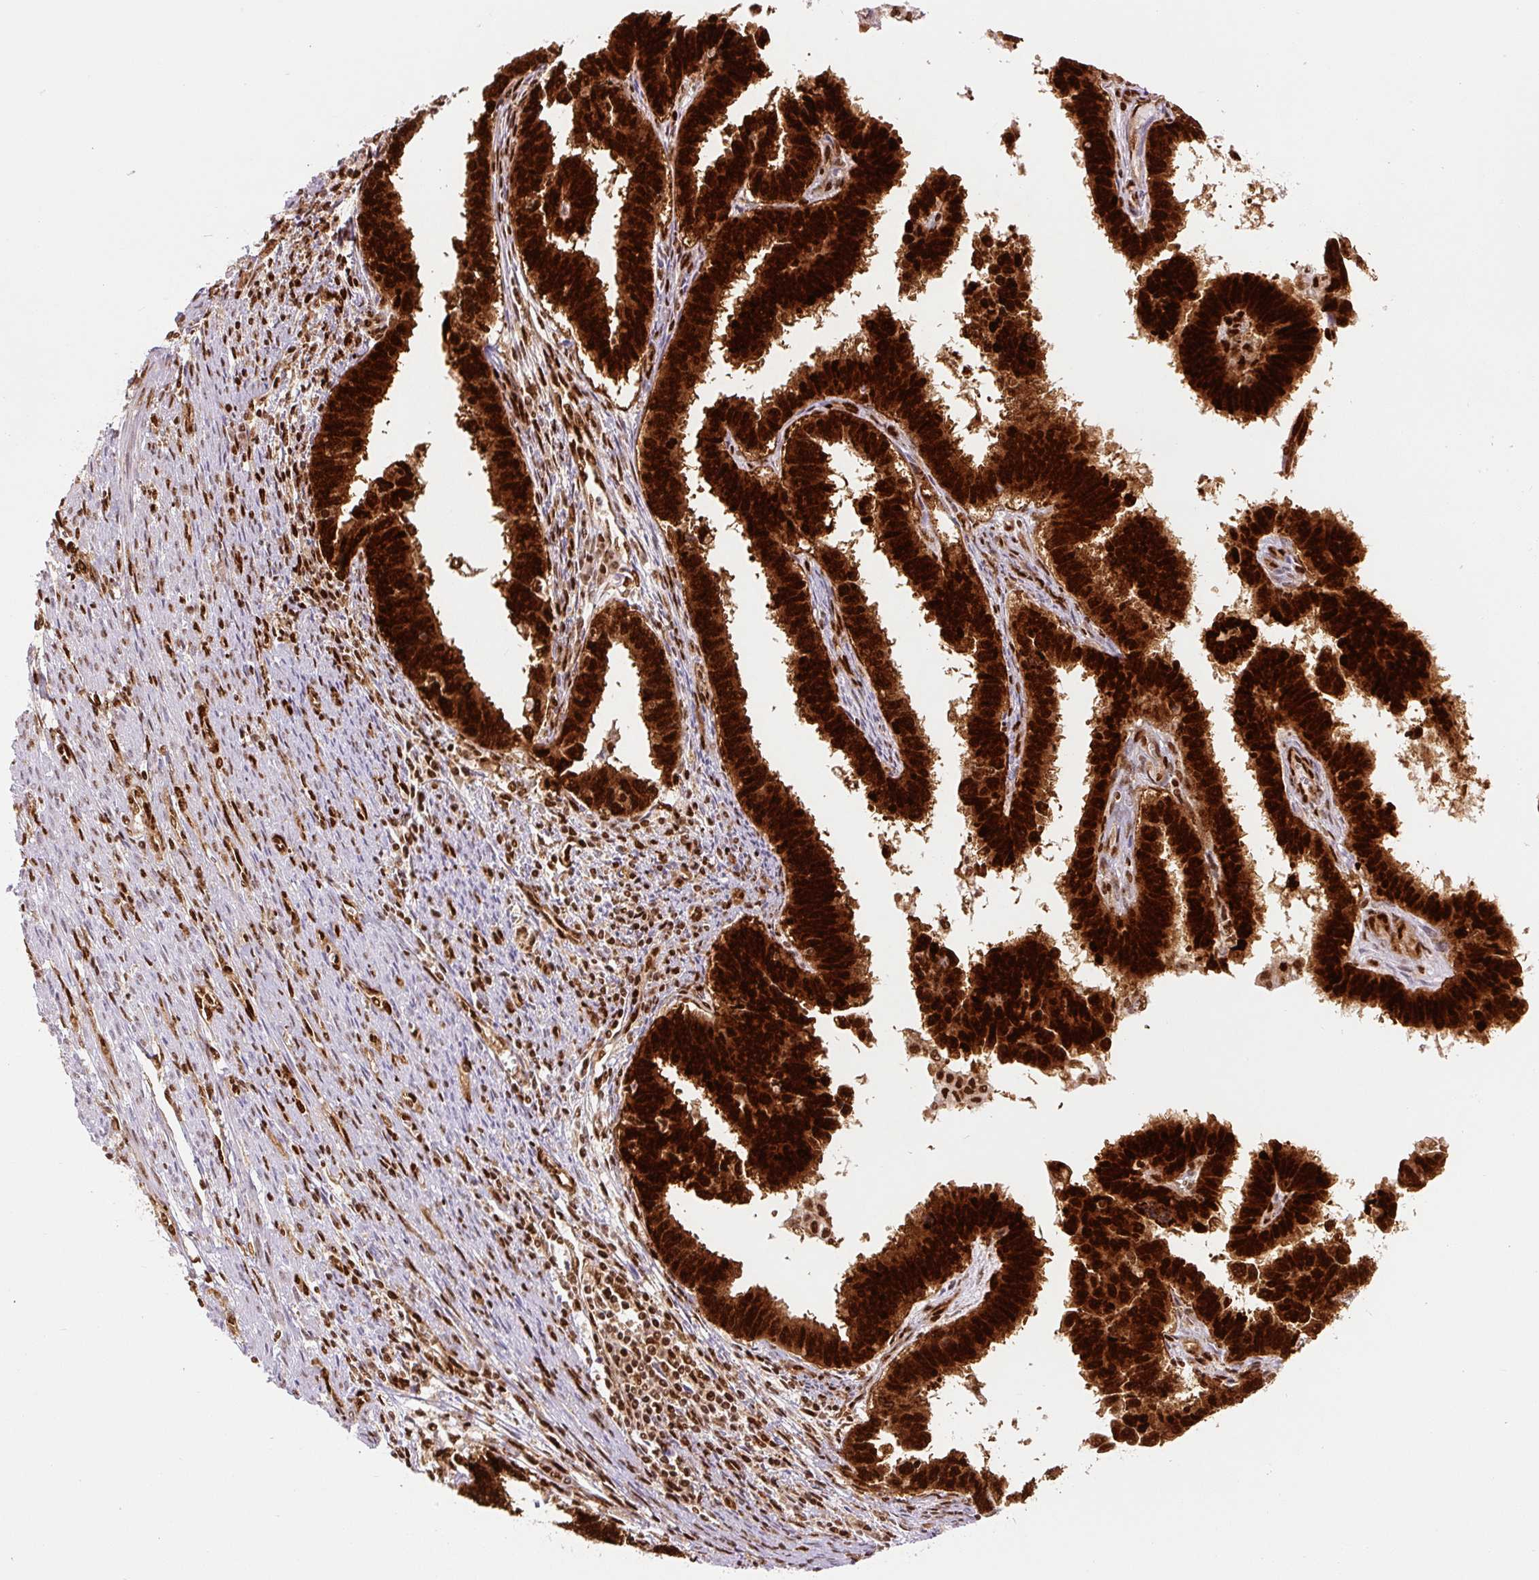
{"staining": {"intensity": "strong", "quantity": ">75%", "location": "nuclear"}, "tissue": "endometrial cancer", "cell_type": "Tumor cells", "image_type": "cancer", "snomed": [{"axis": "morphology", "description": "Adenocarcinoma, NOS"}, {"axis": "topography", "description": "Endometrium"}], "caption": "The image demonstrates staining of endometrial cancer, revealing strong nuclear protein staining (brown color) within tumor cells. (IHC, brightfield microscopy, high magnification).", "gene": "FUS", "patient": {"sex": "female", "age": 75}}